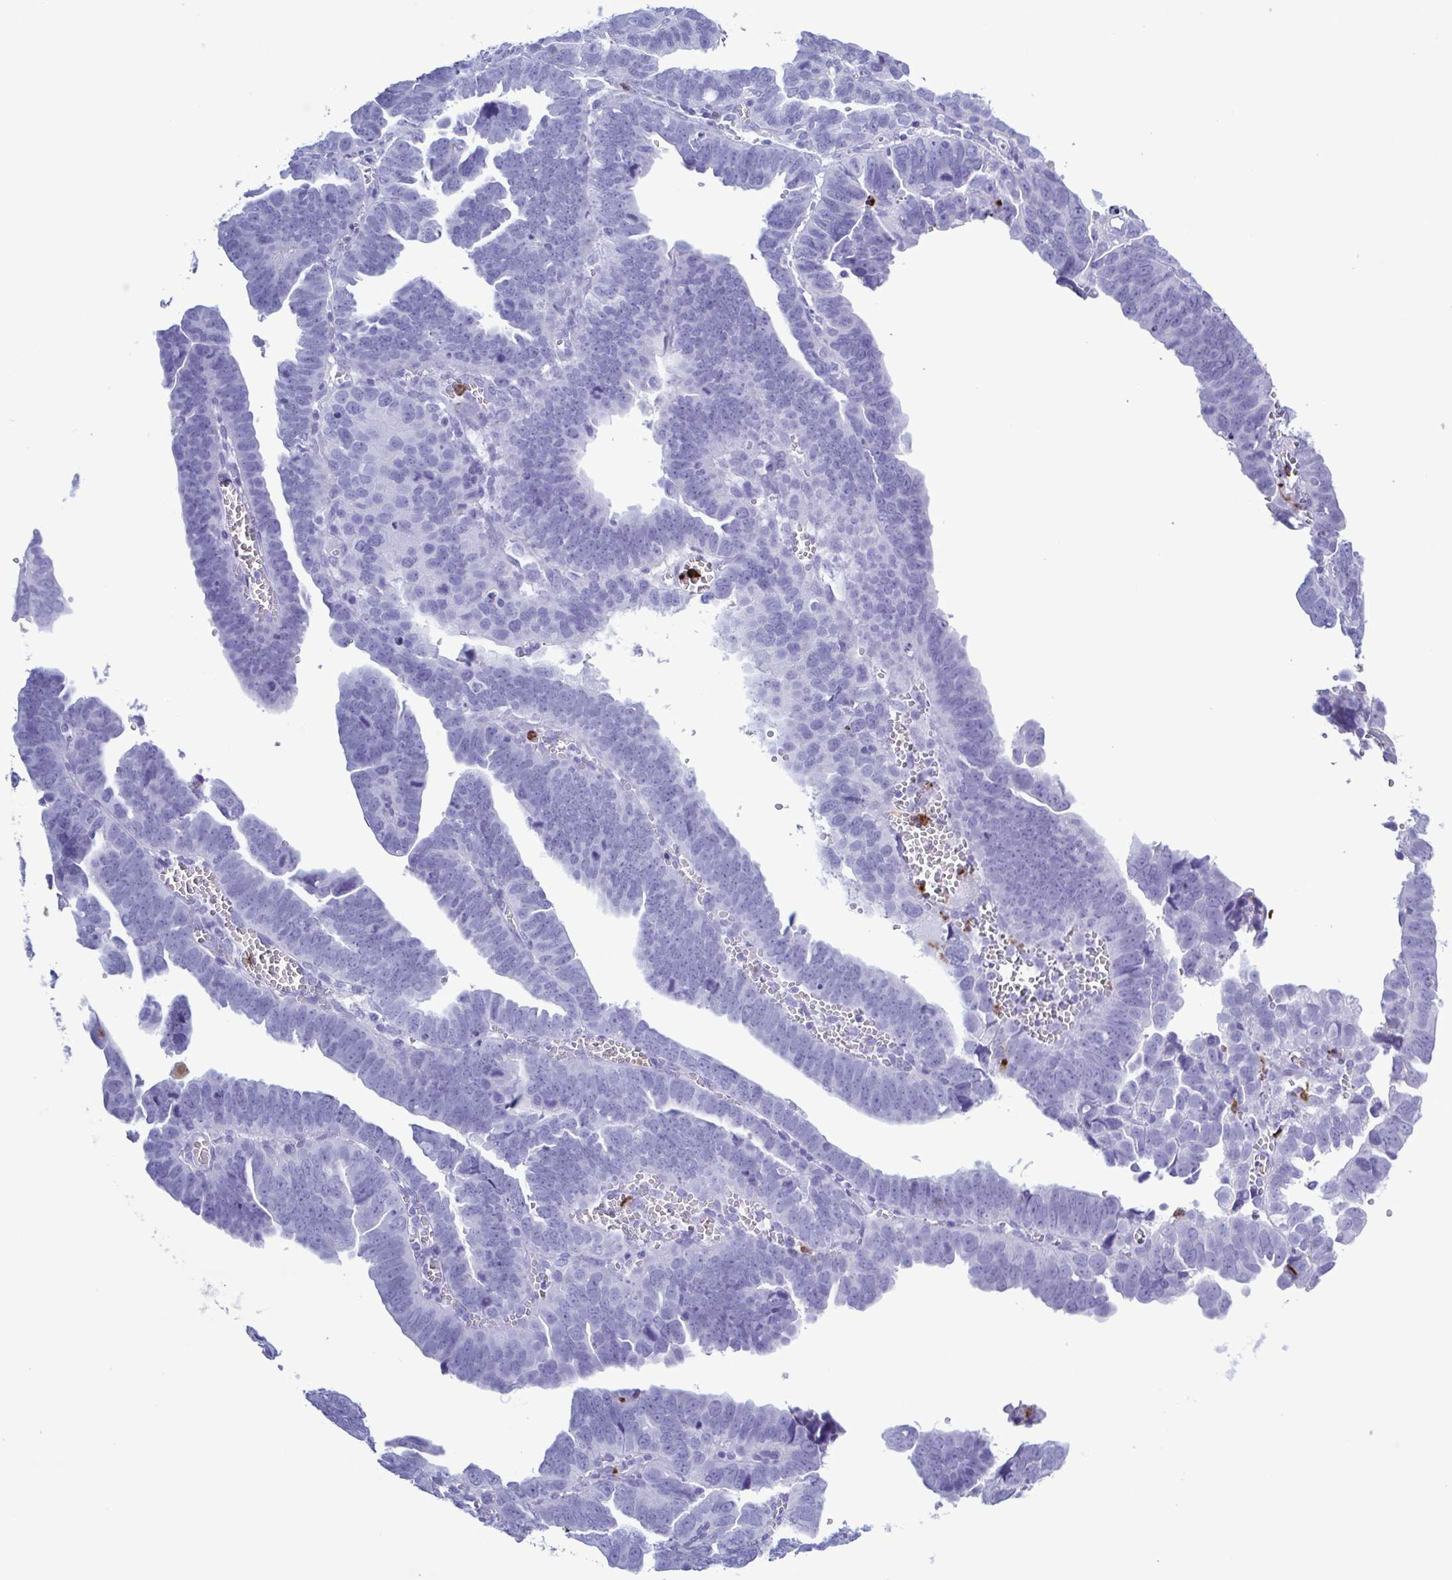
{"staining": {"intensity": "negative", "quantity": "none", "location": "none"}, "tissue": "endometrial cancer", "cell_type": "Tumor cells", "image_type": "cancer", "snomed": [{"axis": "morphology", "description": "Adenocarcinoma, NOS"}, {"axis": "topography", "description": "Endometrium"}], "caption": "DAB immunohistochemical staining of adenocarcinoma (endometrial) reveals no significant staining in tumor cells.", "gene": "LTF", "patient": {"sex": "female", "age": 75}}